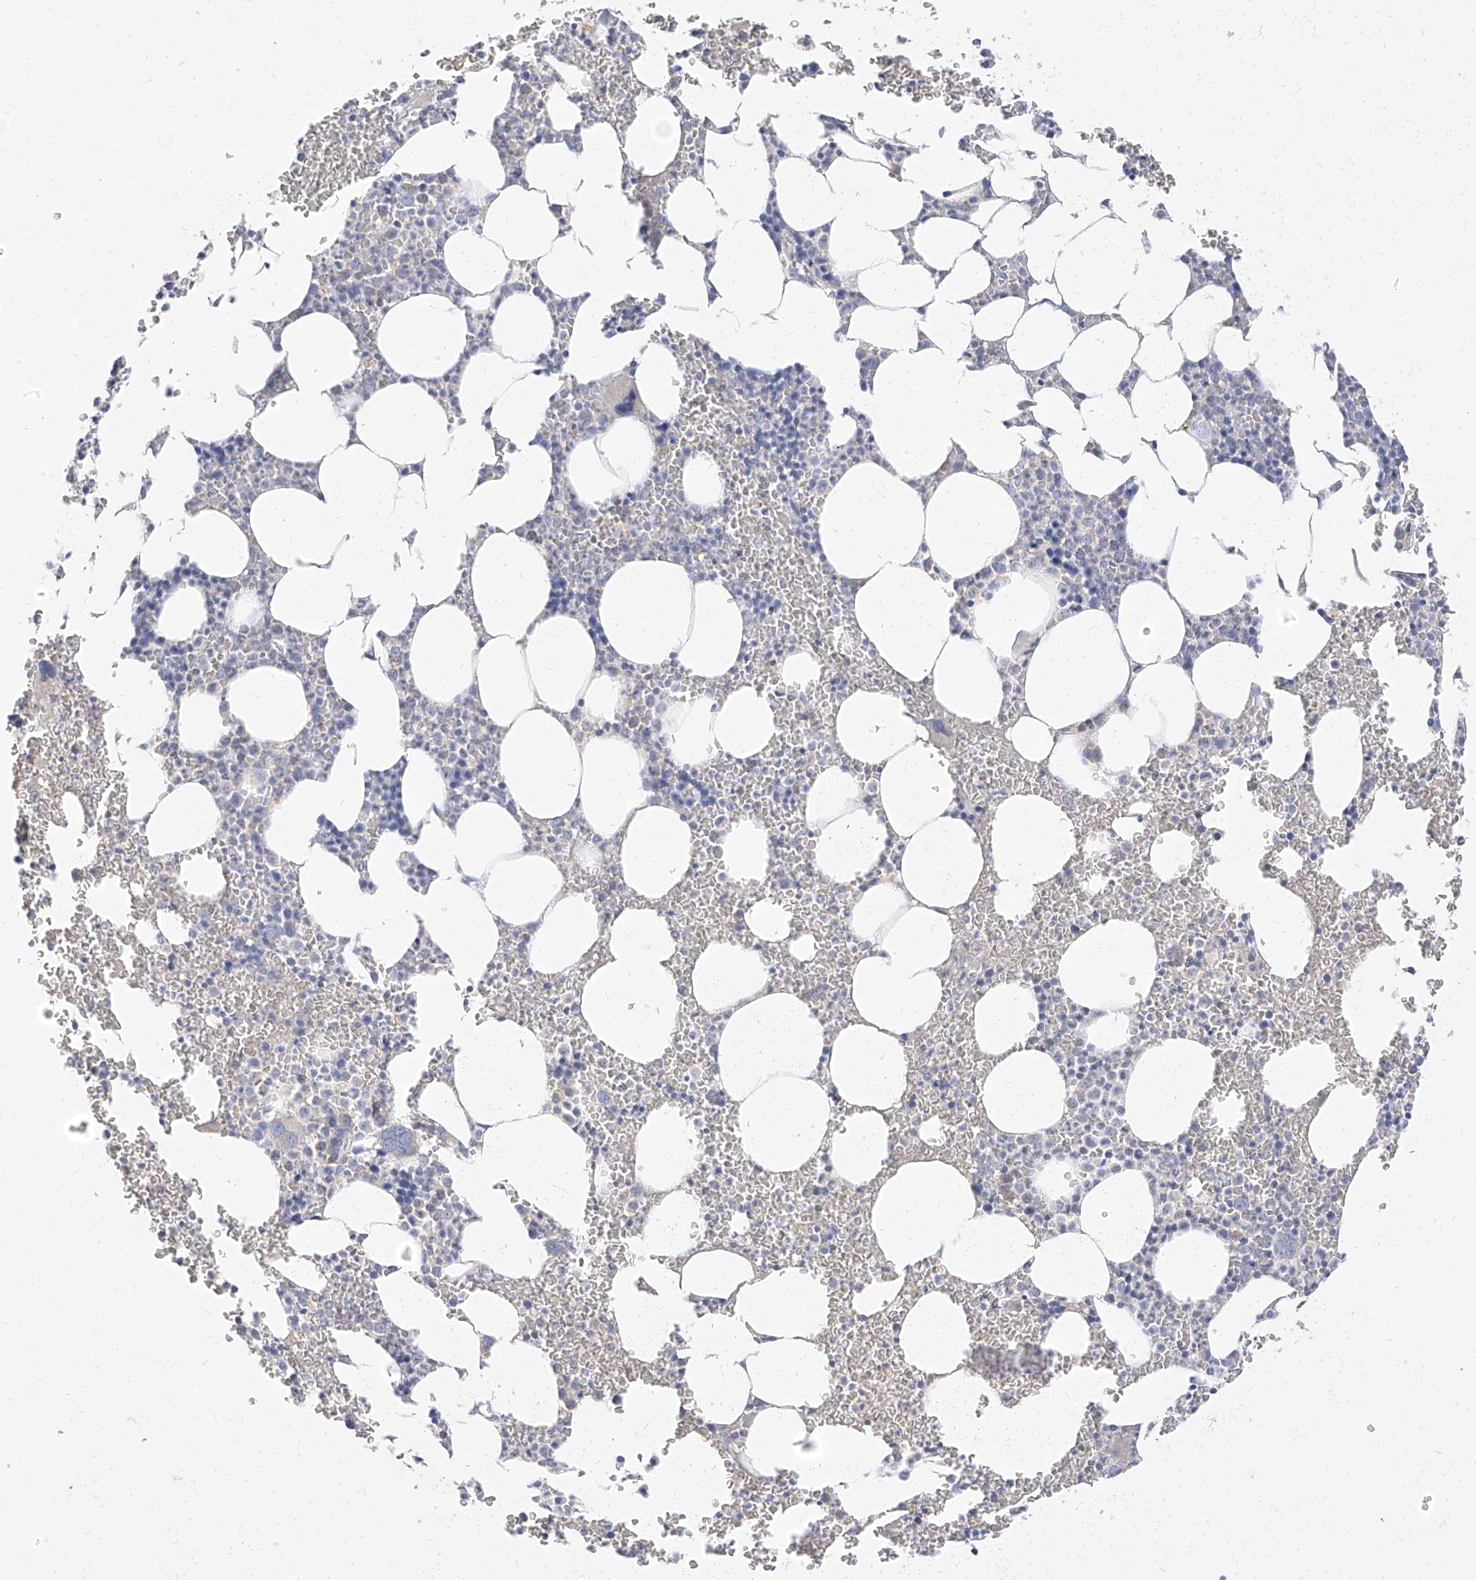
{"staining": {"intensity": "weak", "quantity": "25%-75%", "location": "cytoplasmic/membranous"}, "tissue": "bone marrow", "cell_type": "Hematopoietic cells", "image_type": "normal", "snomed": [{"axis": "morphology", "description": "Normal tissue, NOS"}, {"axis": "topography", "description": "Bone marrow"}], "caption": "DAB (3,3'-diaminobenzidine) immunohistochemical staining of normal human bone marrow exhibits weak cytoplasmic/membranous protein positivity in about 25%-75% of hematopoietic cells.", "gene": "RASA2", "patient": {"sex": "female", "age": 78}}